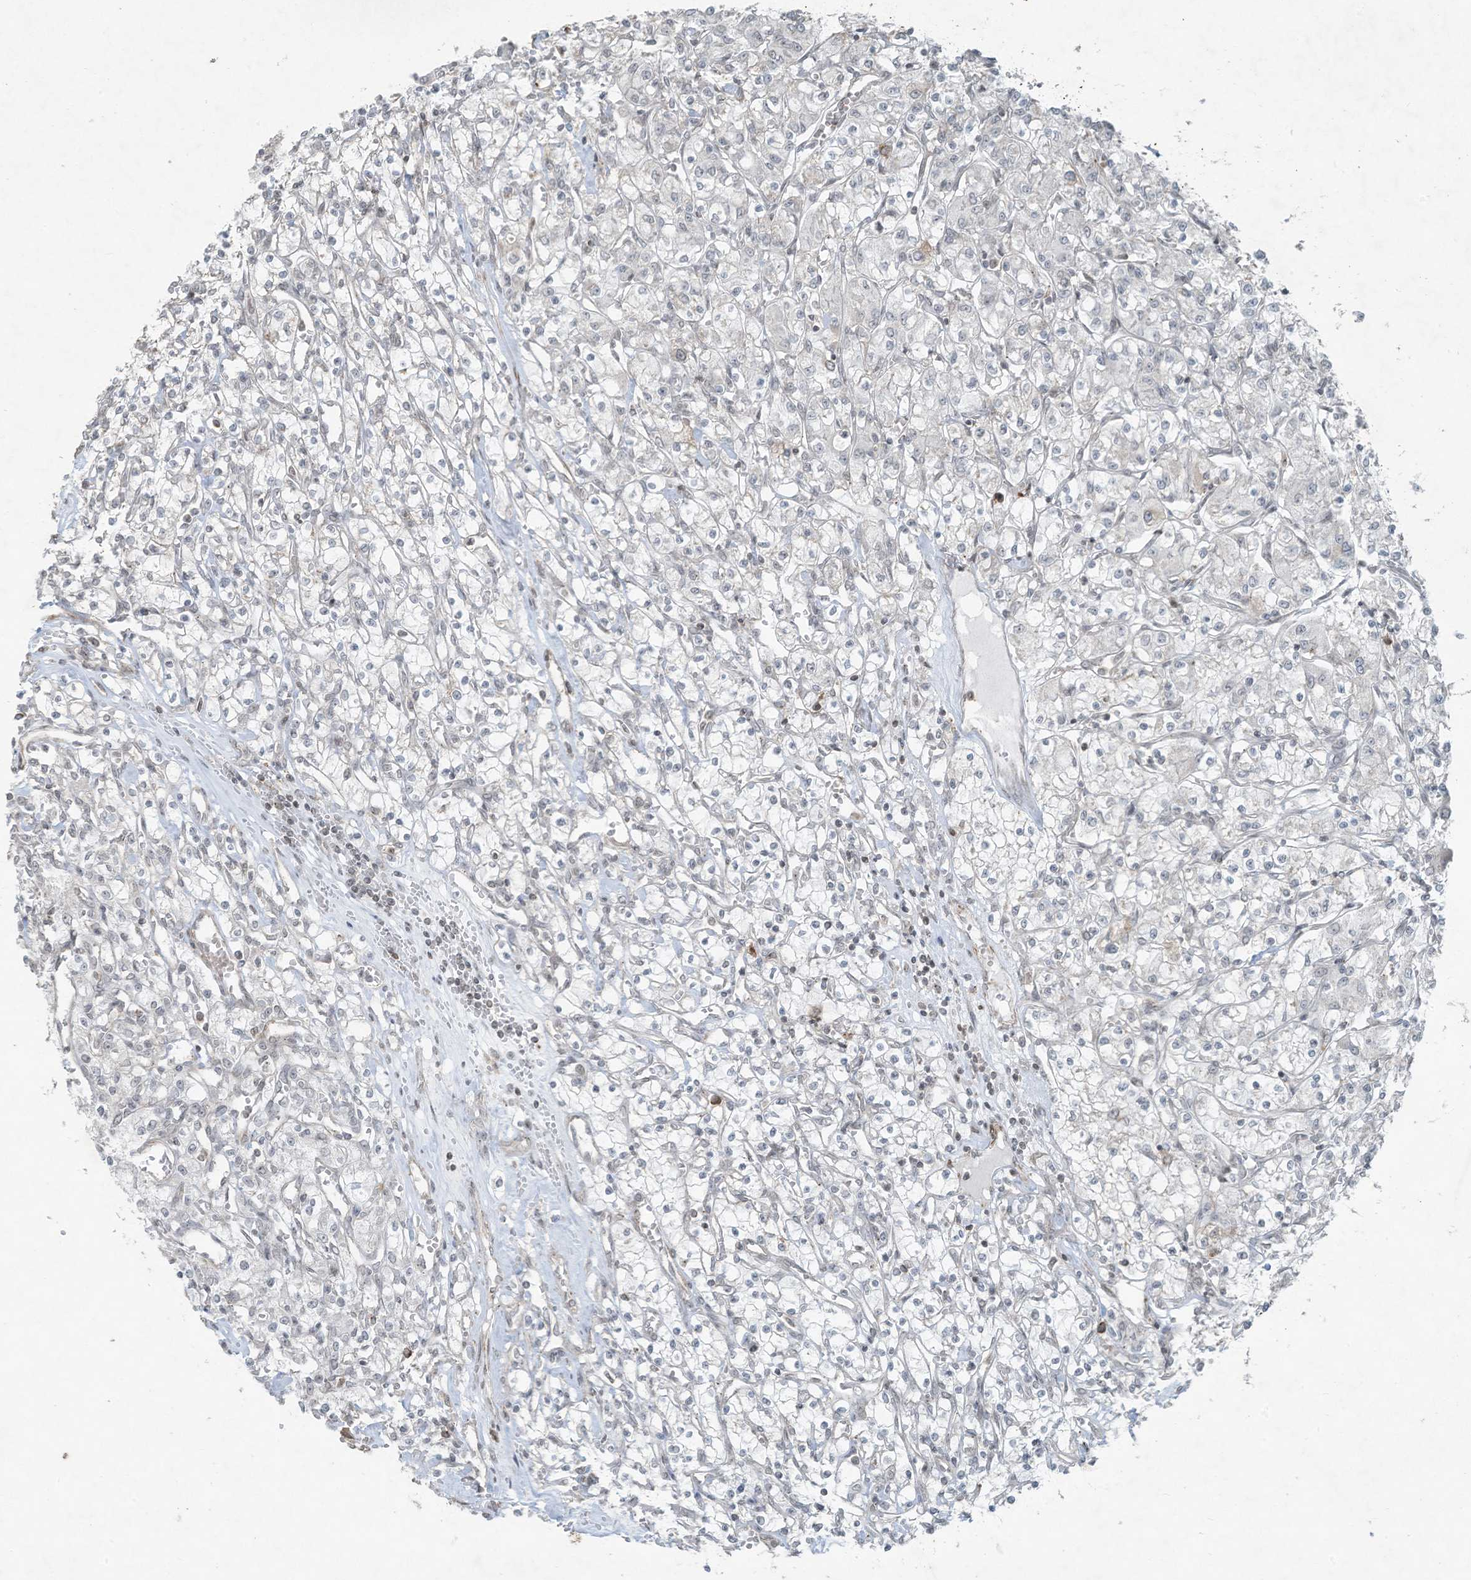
{"staining": {"intensity": "negative", "quantity": "none", "location": "none"}, "tissue": "renal cancer", "cell_type": "Tumor cells", "image_type": "cancer", "snomed": [{"axis": "morphology", "description": "Adenocarcinoma, NOS"}, {"axis": "topography", "description": "Kidney"}], "caption": "An immunohistochemistry image of renal cancer (adenocarcinoma) is shown. There is no staining in tumor cells of renal cancer (adenocarcinoma).", "gene": "ZNF263", "patient": {"sex": "female", "age": 59}}